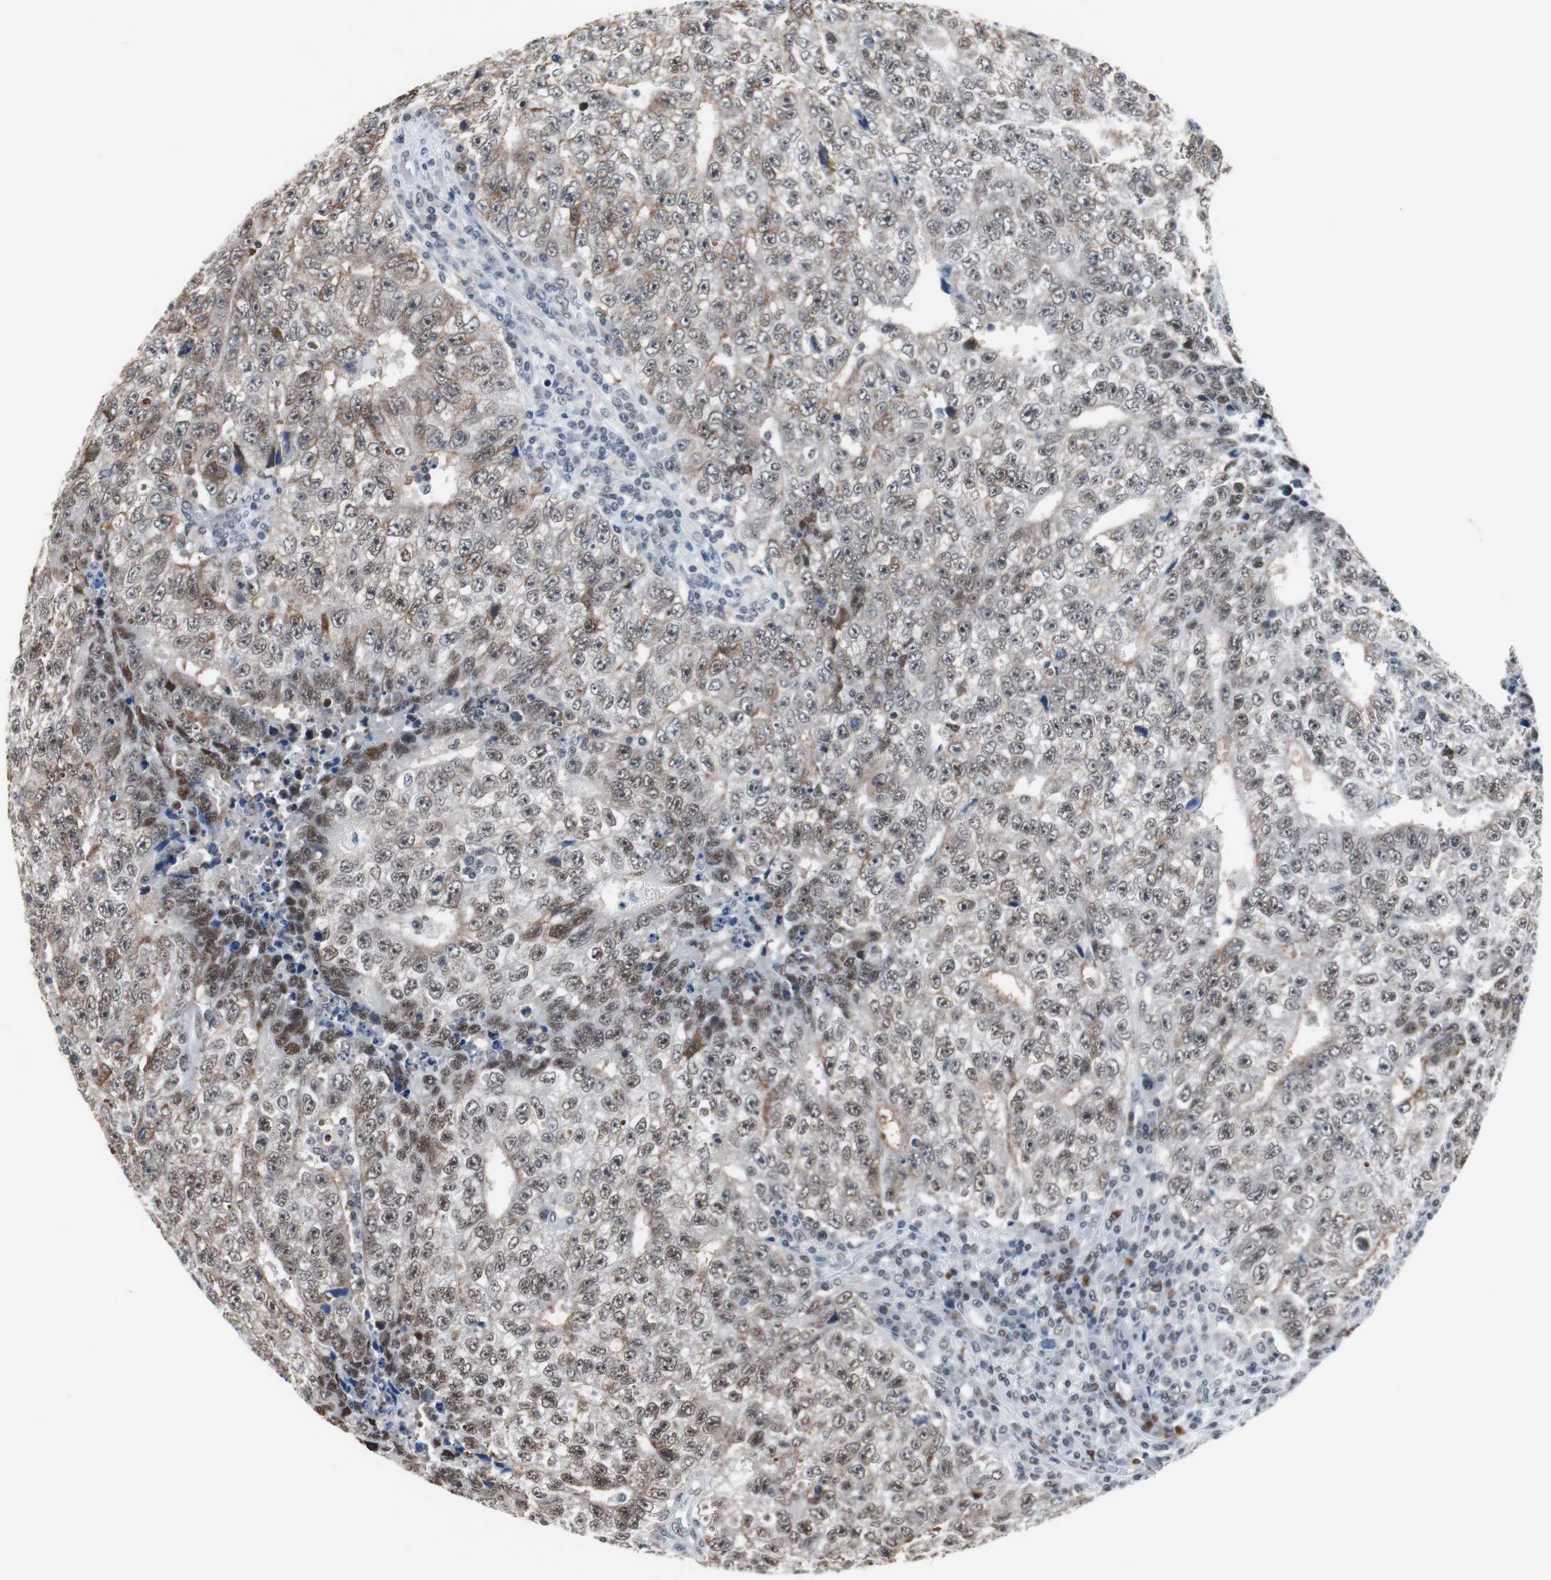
{"staining": {"intensity": "moderate", "quantity": "25%-75%", "location": "cytoplasmic/membranous,nuclear"}, "tissue": "testis cancer", "cell_type": "Tumor cells", "image_type": "cancer", "snomed": [{"axis": "morphology", "description": "Necrosis, NOS"}, {"axis": "morphology", "description": "Carcinoma, Embryonal, NOS"}, {"axis": "topography", "description": "Testis"}], "caption": "Protein expression analysis of testis embryonal carcinoma demonstrates moderate cytoplasmic/membranous and nuclear expression in approximately 25%-75% of tumor cells. The staining is performed using DAB brown chromogen to label protein expression. The nuclei are counter-stained blue using hematoxylin.", "gene": "TAF7", "patient": {"sex": "male", "age": 19}}